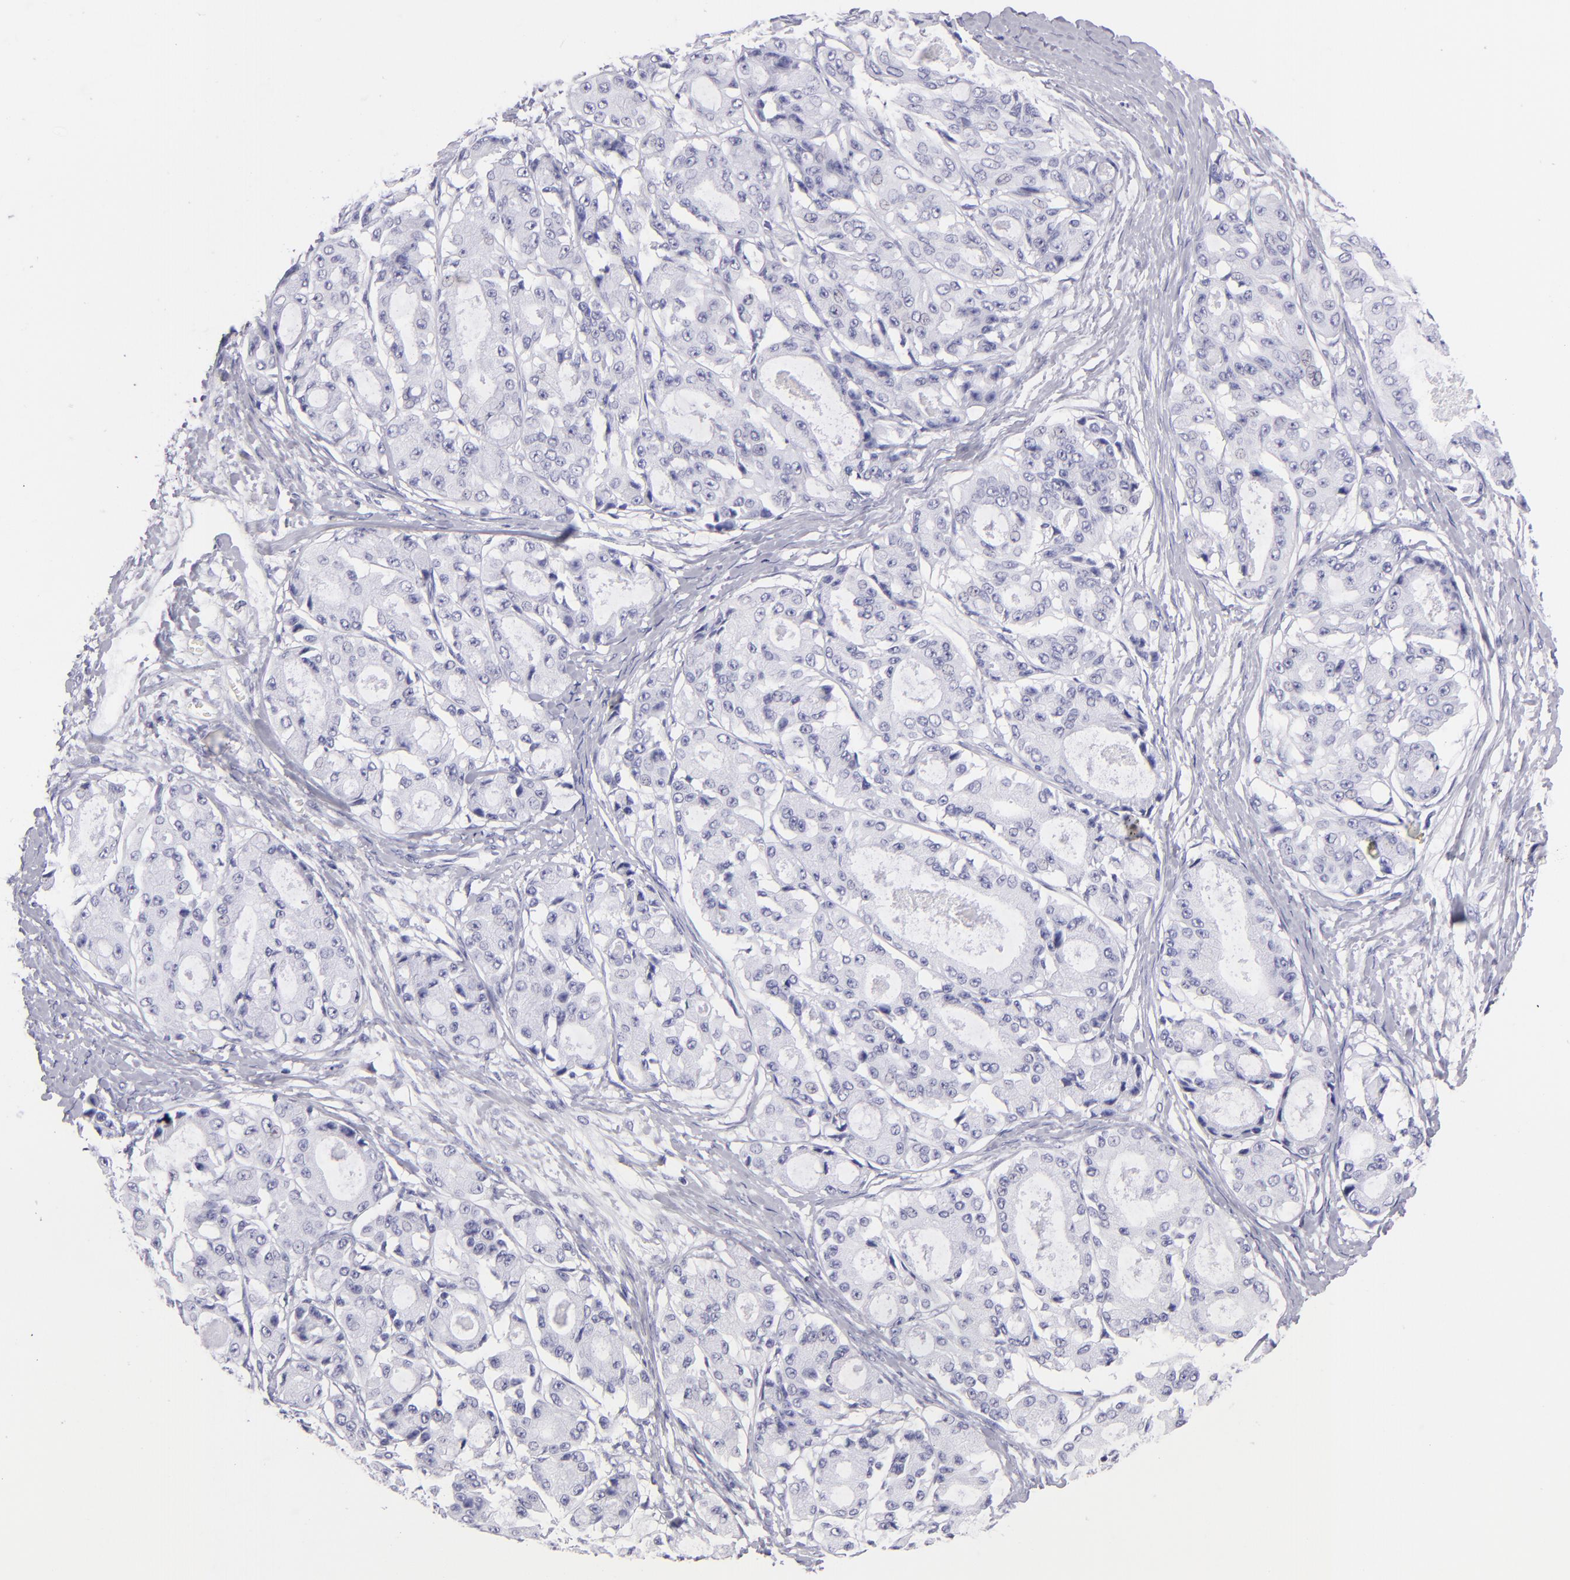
{"staining": {"intensity": "negative", "quantity": "none", "location": "none"}, "tissue": "ovarian cancer", "cell_type": "Tumor cells", "image_type": "cancer", "snomed": [{"axis": "morphology", "description": "Carcinoma, endometroid"}, {"axis": "topography", "description": "Ovary"}], "caption": "Ovarian endometroid carcinoma was stained to show a protein in brown. There is no significant positivity in tumor cells. Nuclei are stained in blue.", "gene": "PVALB", "patient": {"sex": "female", "age": 61}}